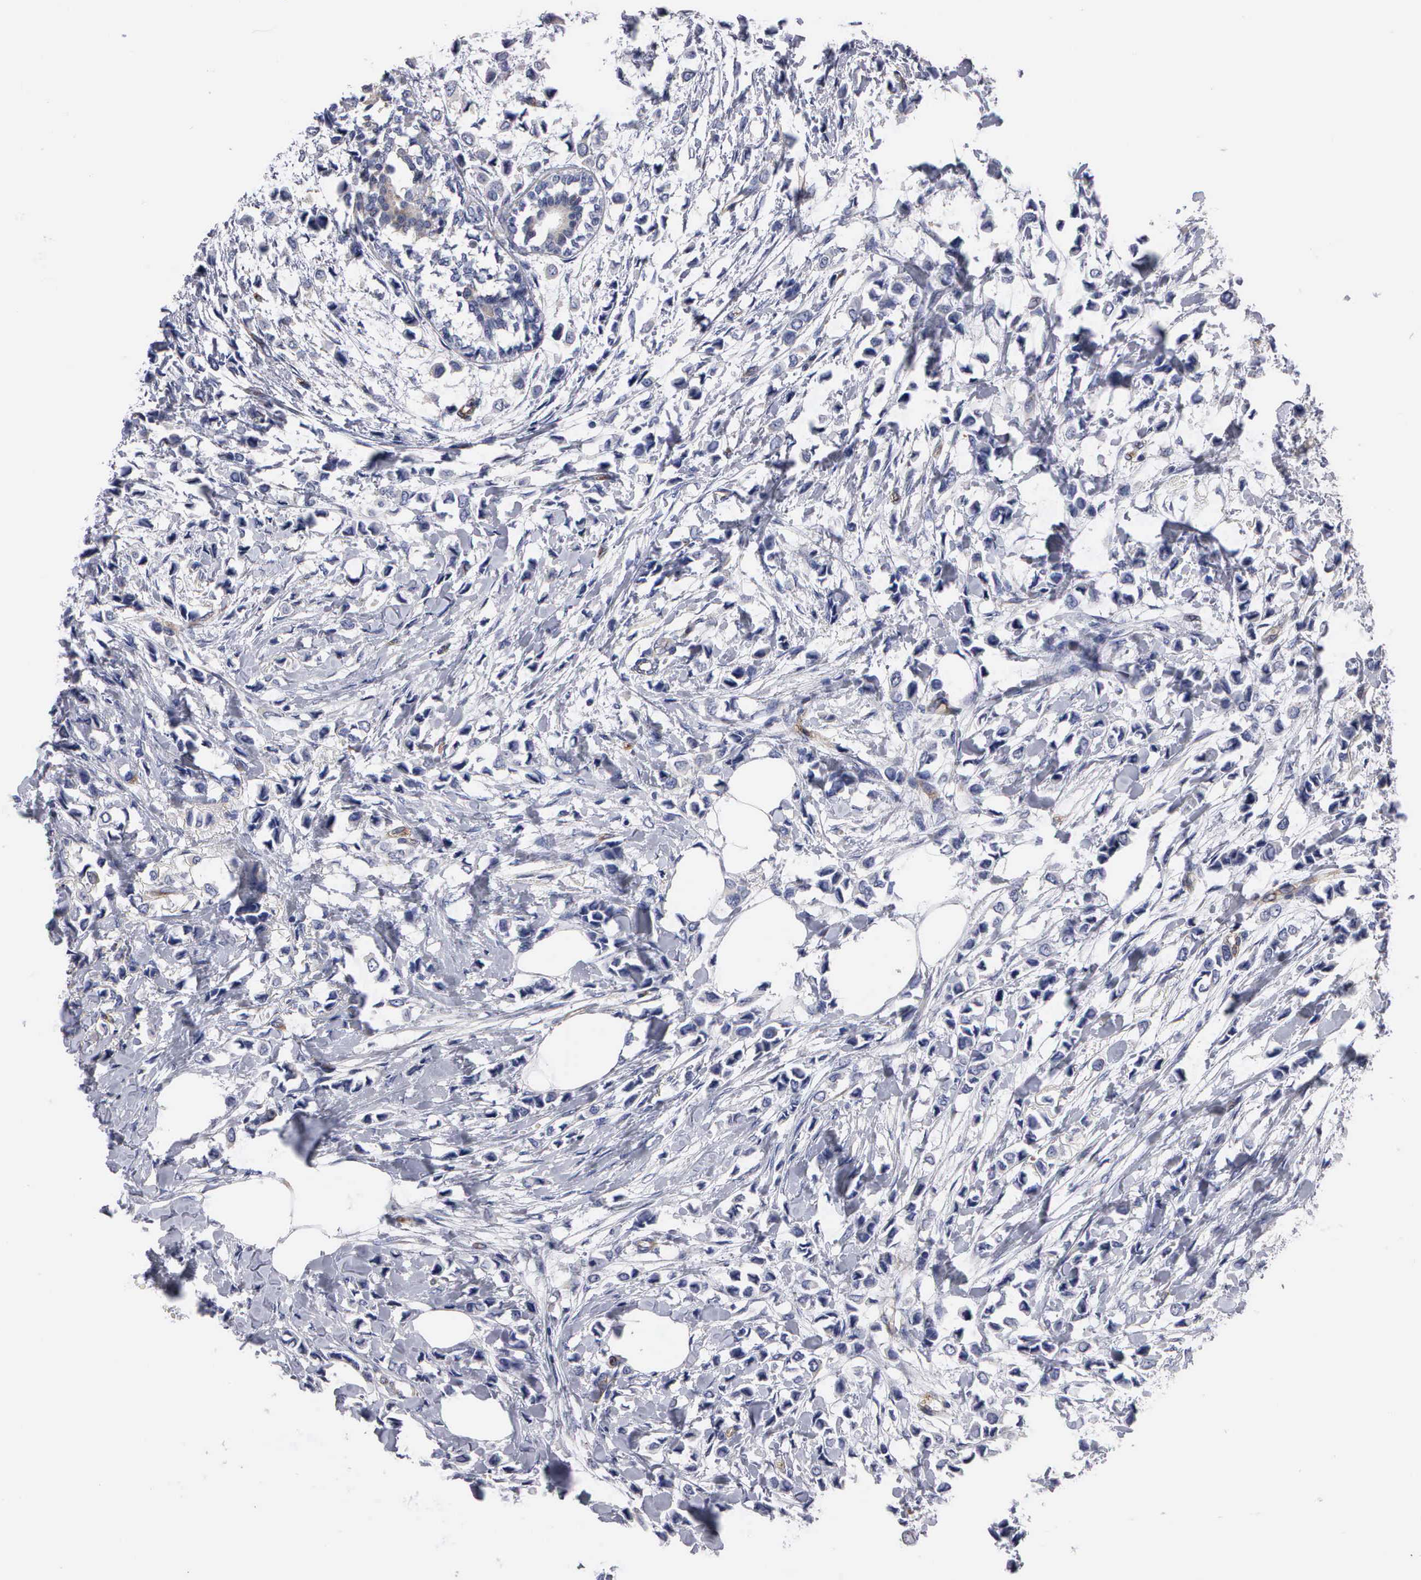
{"staining": {"intensity": "negative", "quantity": "none", "location": "none"}, "tissue": "breast cancer", "cell_type": "Tumor cells", "image_type": "cancer", "snomed": [{"axis": "morphology", "description": "Lobular carcinoma"}, {"axis": "topography", "description": "Breast"}], "caption": "DAB (3,3'-diaminobenzidine) immunohistochemical staining of breast cancer (lobular carcinoma) shows no significant positivity in tumor cells.", "gene": "RDX", "patient": {"sex": "female", "age": 51}}